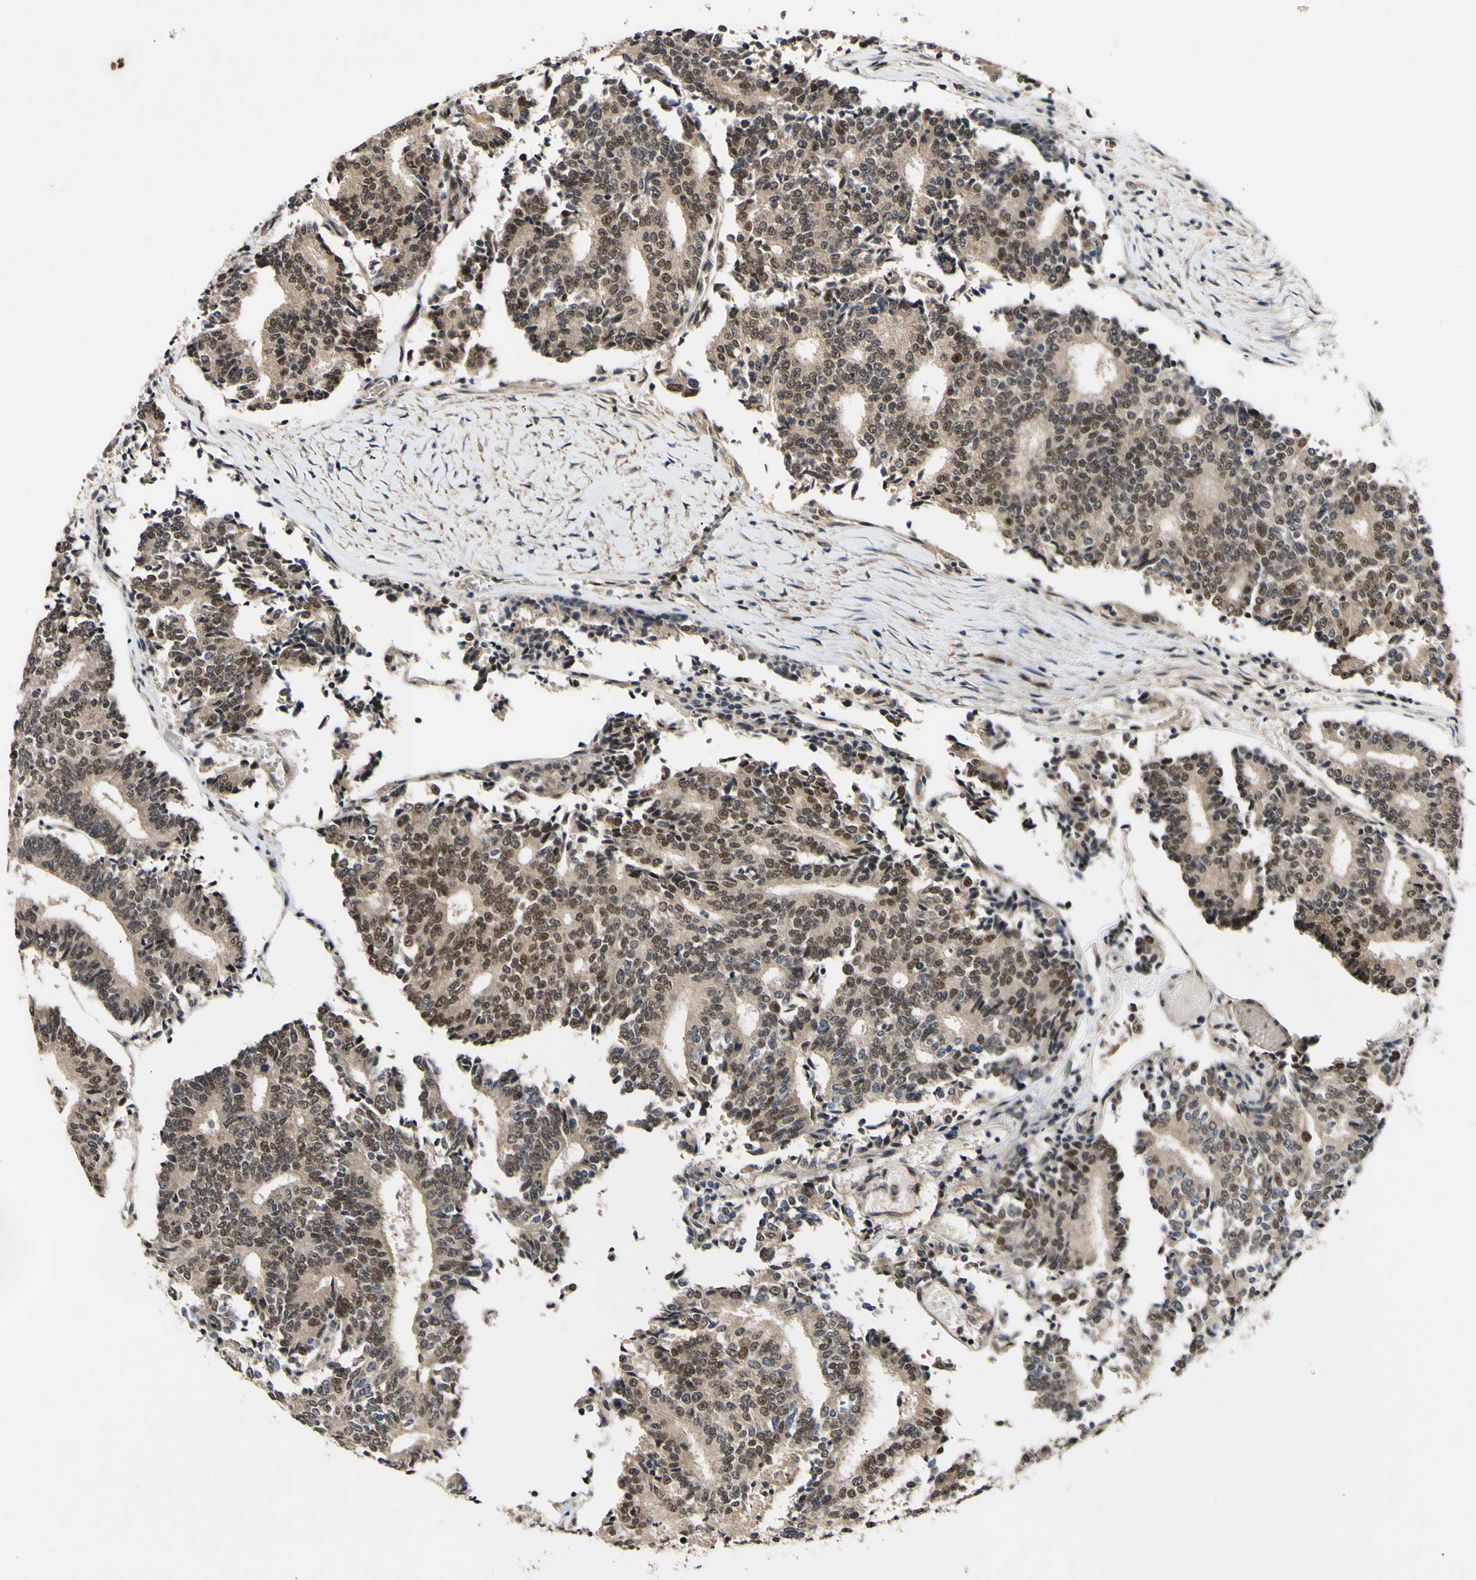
{"staining": {"intensity": "moderate", "quantity": ">75%", "location": "cytoplasmic/membranous,nuclear"}, "tissue": "prostate cancer", "cell_type": "Tumor cells", "image_type": "cancer", "snomed": [{"axis": "morphology", "description": "Normal tissue, NOS"}, {"axis": "morphology", "description": "Adenocarcinoma, High grade"}, {"axis": "topography", "description": "Prostate"}, {"axis": "topography", "description": "Seminal veicle"}], "caption": "About >75% of tumor cells in human prostate adenocarcinoma (high-grade) exhibit moderate cytoplasmic/membranous and nuclear protein staining as visualized by brown immunohistochemical staining.", "gene": "POLR2F", "patient": {"sex": "male", "age": 55}}